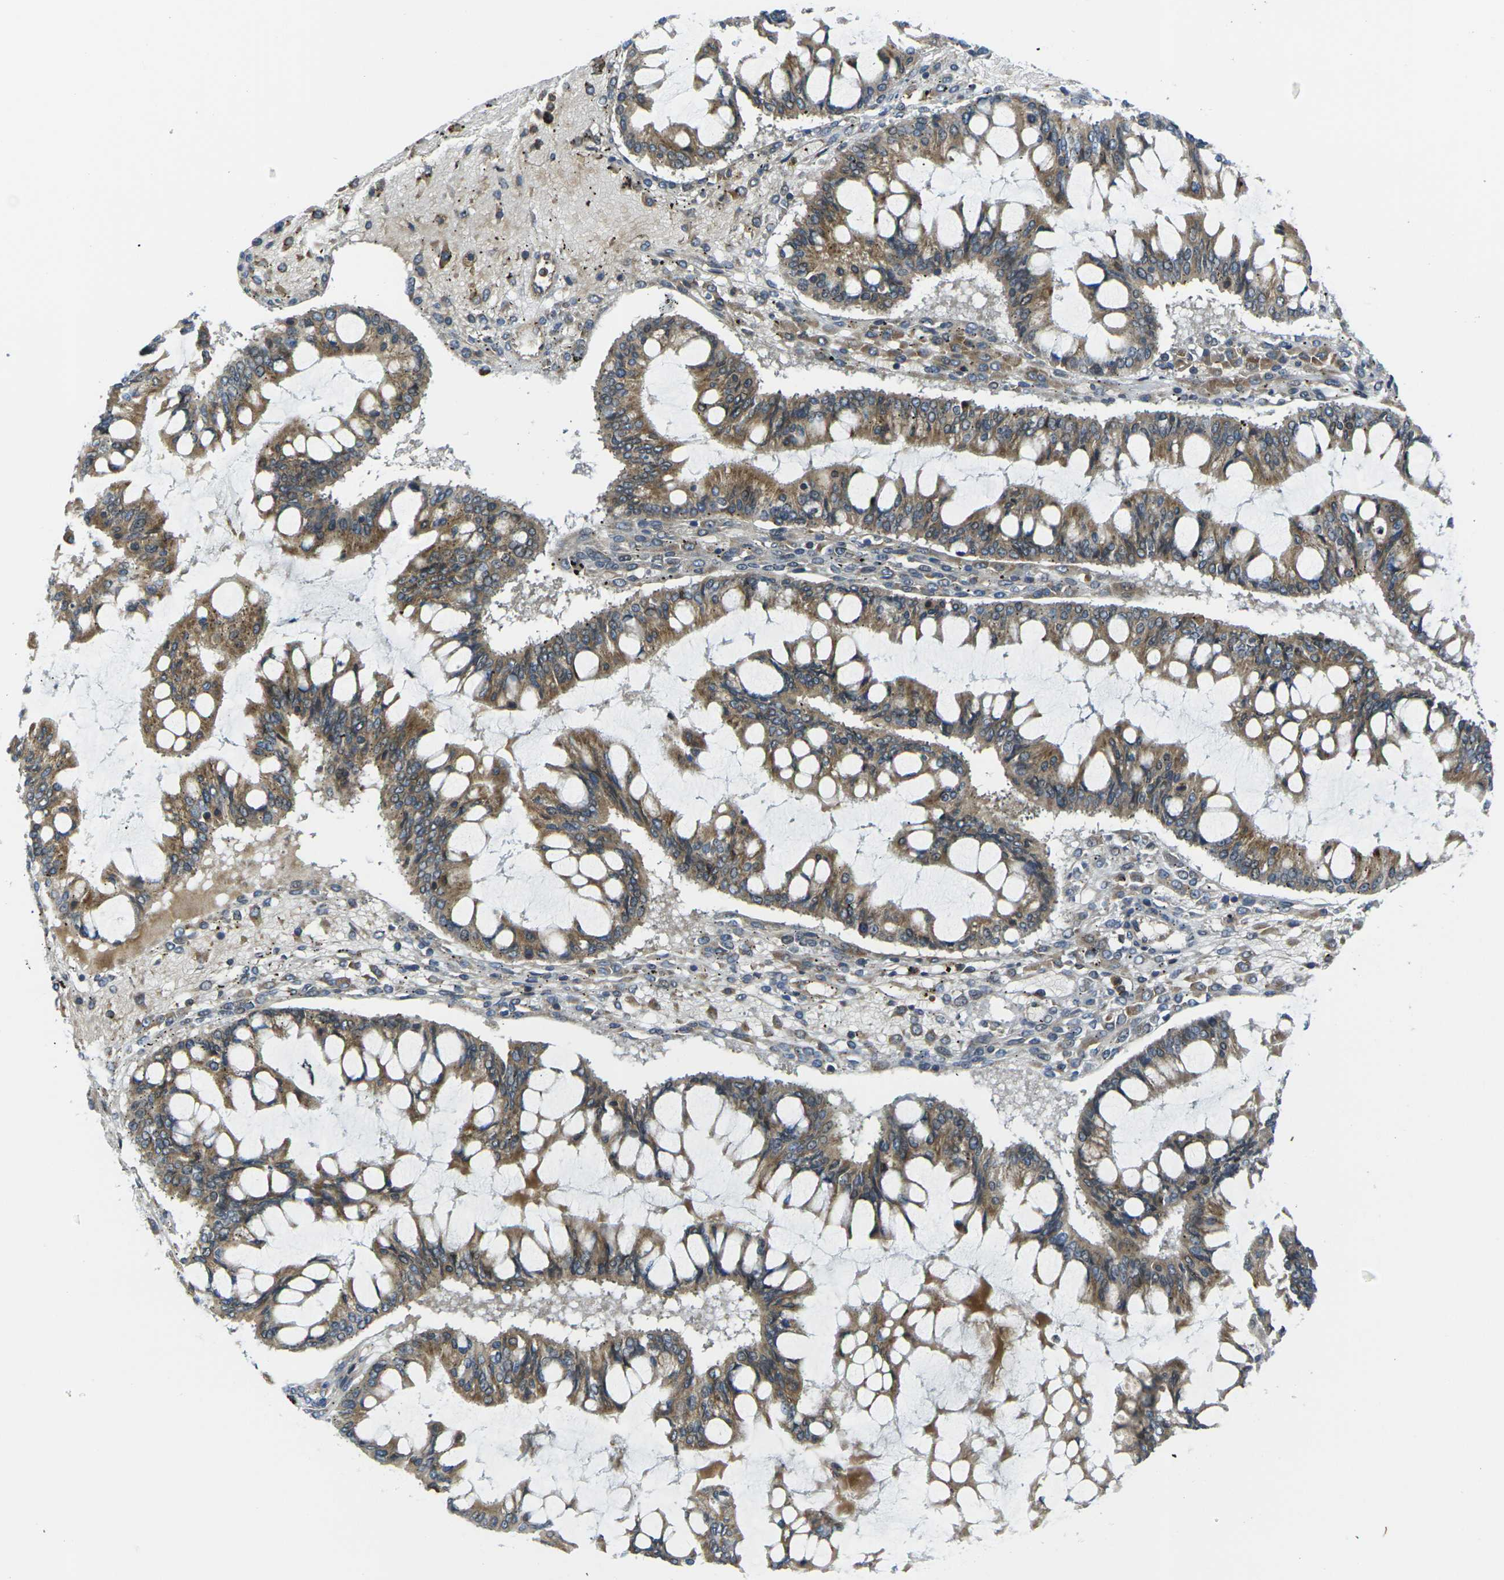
{"staining": {"intensity": "moderate", "quantity": ">75%", "location": "cytoplasmic/membranous"}, "tissue": "ovarian cancer", "cell_type": "Tumor cells", "image_type": "cancer", "snomed": [{"axis": "morphology", "description": "Cystadenocarcinoma, mucinous, NOS"}, {"axis": "topography", "description": "Ovary"}], "caption": "Immunohistochemical staining of ovarian mucinous cystadenocarcinoma reveals moderate cytoplasmic/membranous protein positivity in about >75% of tumor cells.", "gene": "FZD1", "patient": {"sex": "female", "age": 73}}